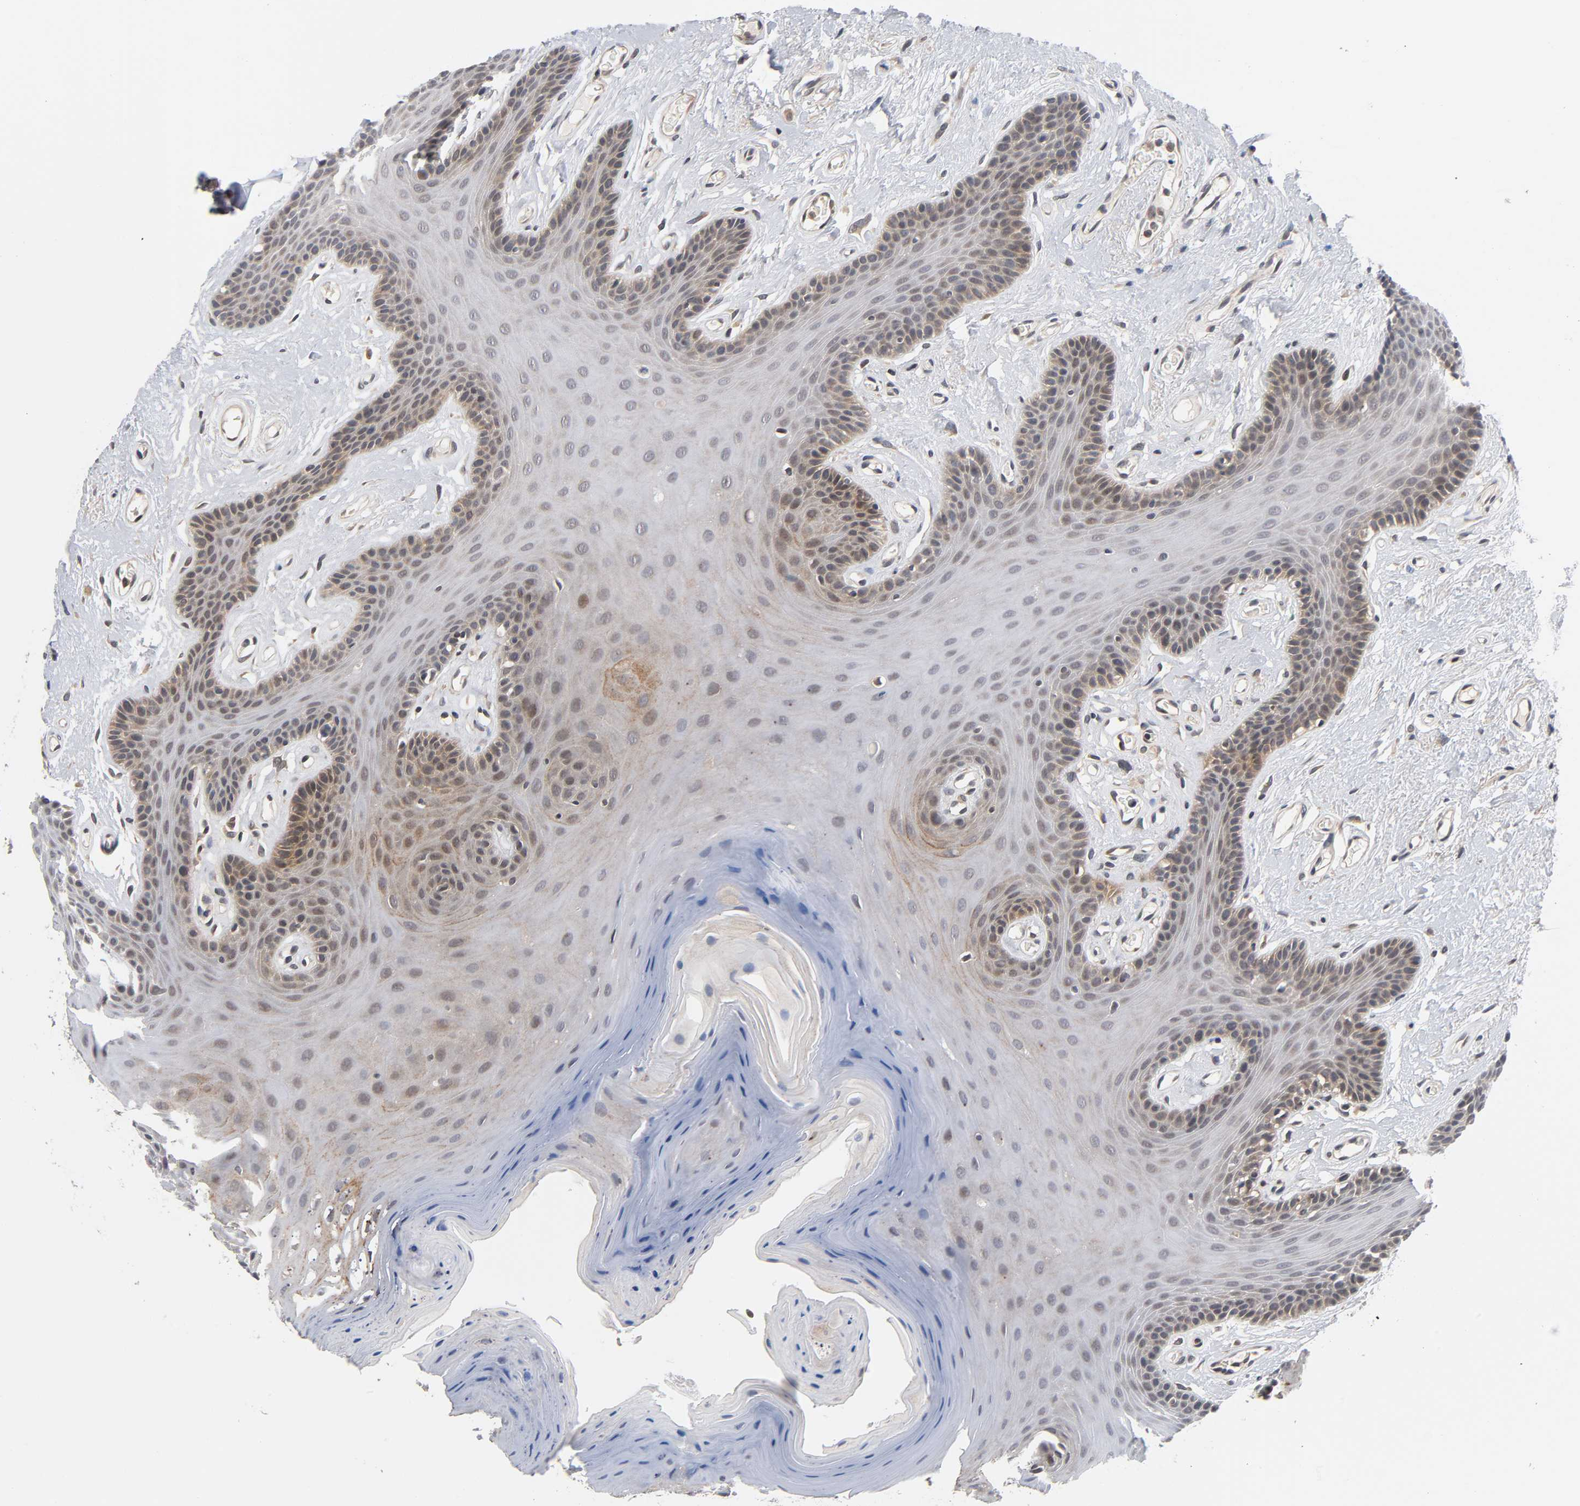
{"staining": {"intensity": "moderate", "quantity": "<25%", "location": "cytoplasmic/membranous"}, "tissue": "oral mucosa", "cell_type": "Squamous epithelial cells", "image_type": "normal", "snomed": [{"axis": "morphology", "description": "Normal tissue, NOS"}, {"axis": "morphology", "description": "Squamous cell carcinoma, NOS"}, {"axis": "topography", "description": "Skeletal muscle"}, {"axis": "topography", "description": "Oral tissue"}, {"axis": "topography", "description": "Head-Neck"}], "caption": "The image displays immunohistochemical staining of normal oral mucosa. There is moderate cytoplasmic/membranous staining is present in approximately <25% of squamous epithelial cells. The protein of interest is stained brown, and the nuclei are stained in blue (DAB (3,3'-diaminobenzidine) IHC with brightfield microscopy, high magnification).", "gene": "PRKAB1", "patient": {"sex": "male", "age": 71}}